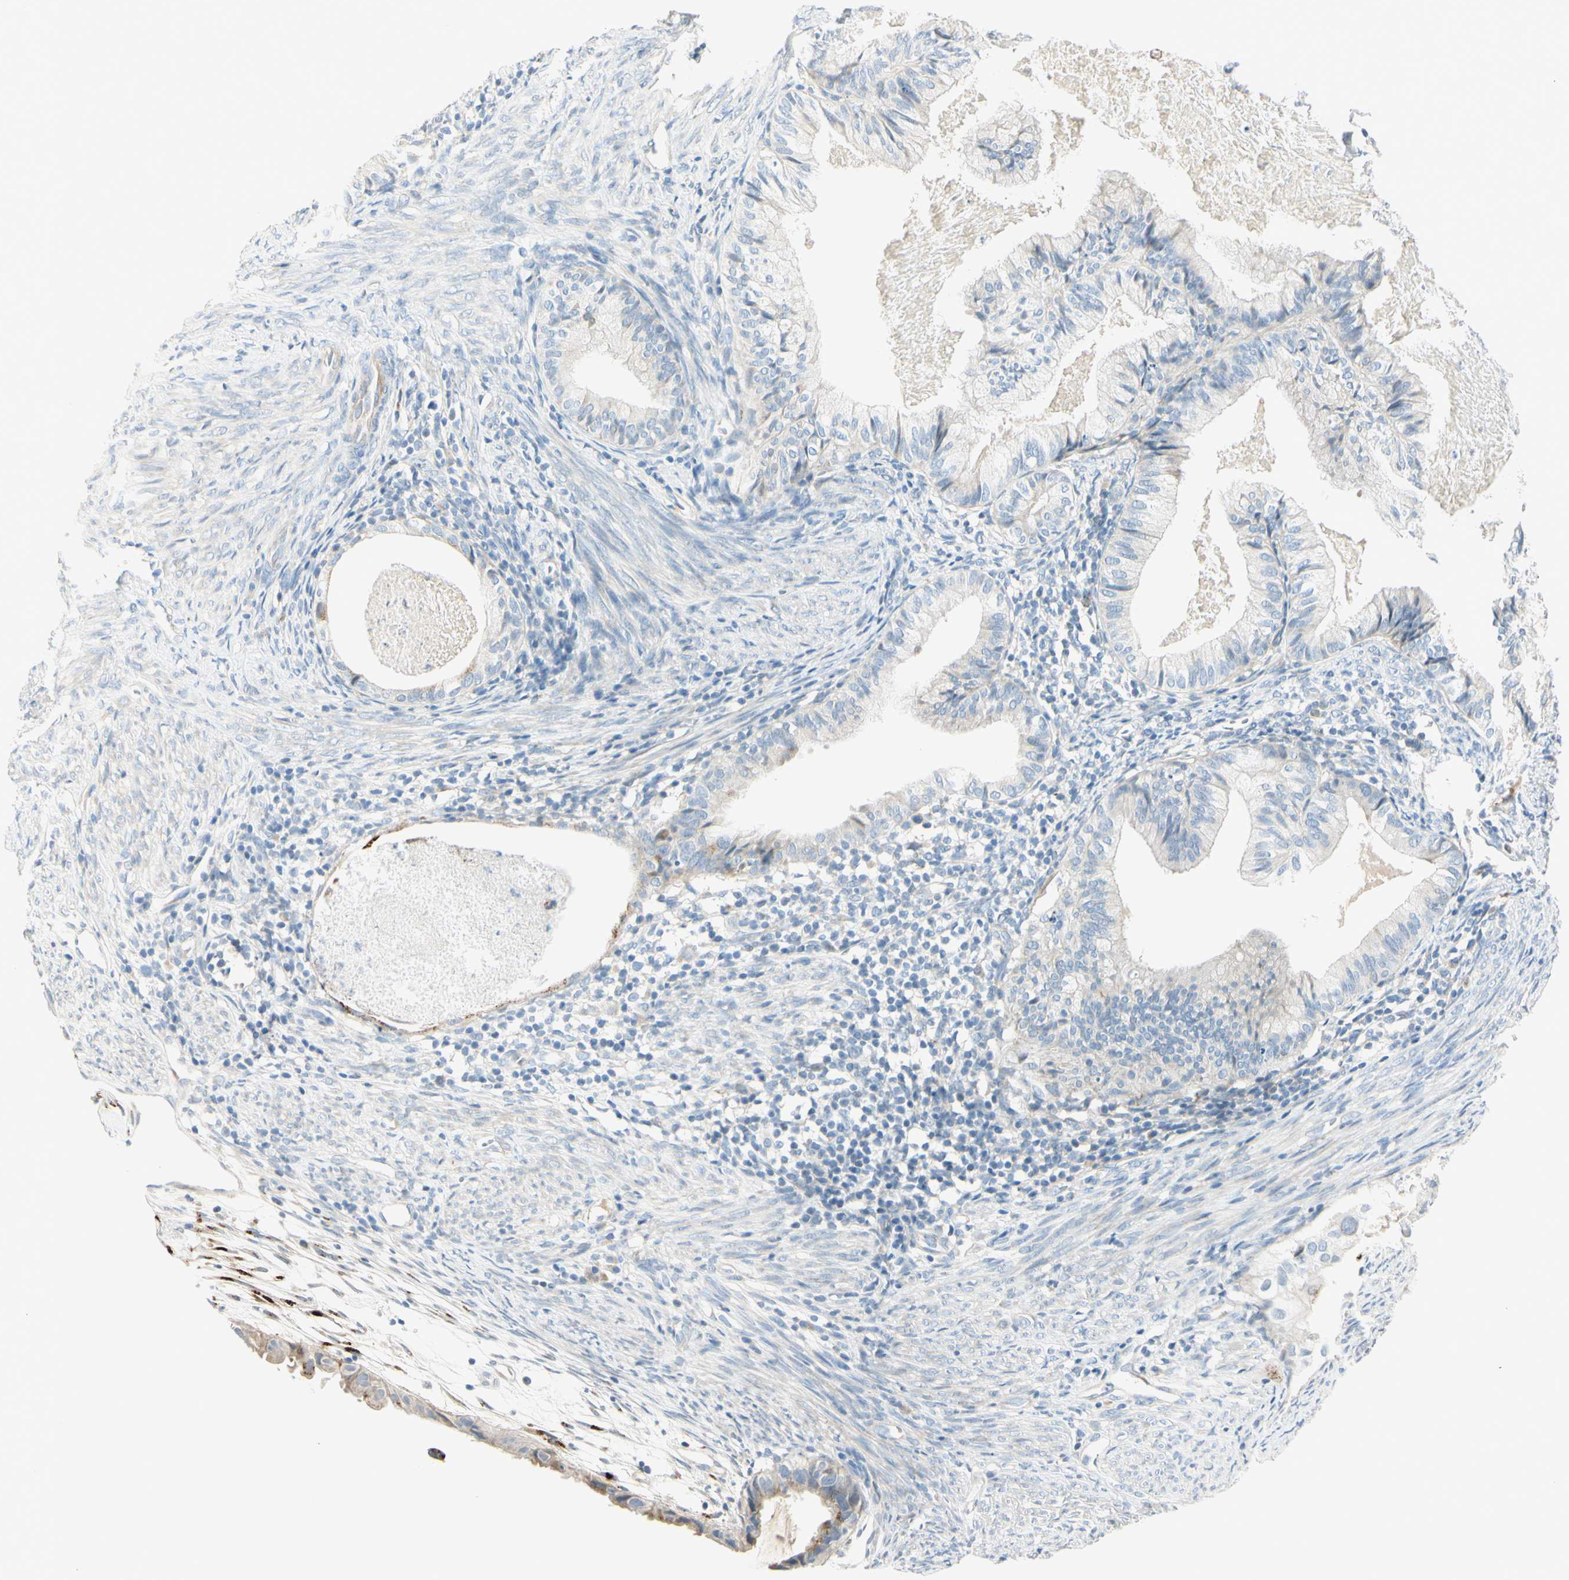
{"staining": {"intensity": "moderate", "quantity": "<25%", "location": "cytoplasmic/membranous"}, "tissue": "cervical cancer", "cell_type": "Tumor cells", "image_type": "cancer", "snomed": [{"axis": "morphology", "description": "Normal tissue, NOS"}, {"axis": "morphology", "description": "Adenocarcinoma, NOS"}, {"axis": "topography", "description": "Cervix"}, {"axis": "topography", "description": "Endometrium"}], "caption": "Protein staining of adenocarcinoma (cervical) tissue reveals moderate cytoplasmic/membranous positivity in about <25% of tumor cells.", "gene": "GALNT5", "patient": {"sex": "female", "age": 86}}